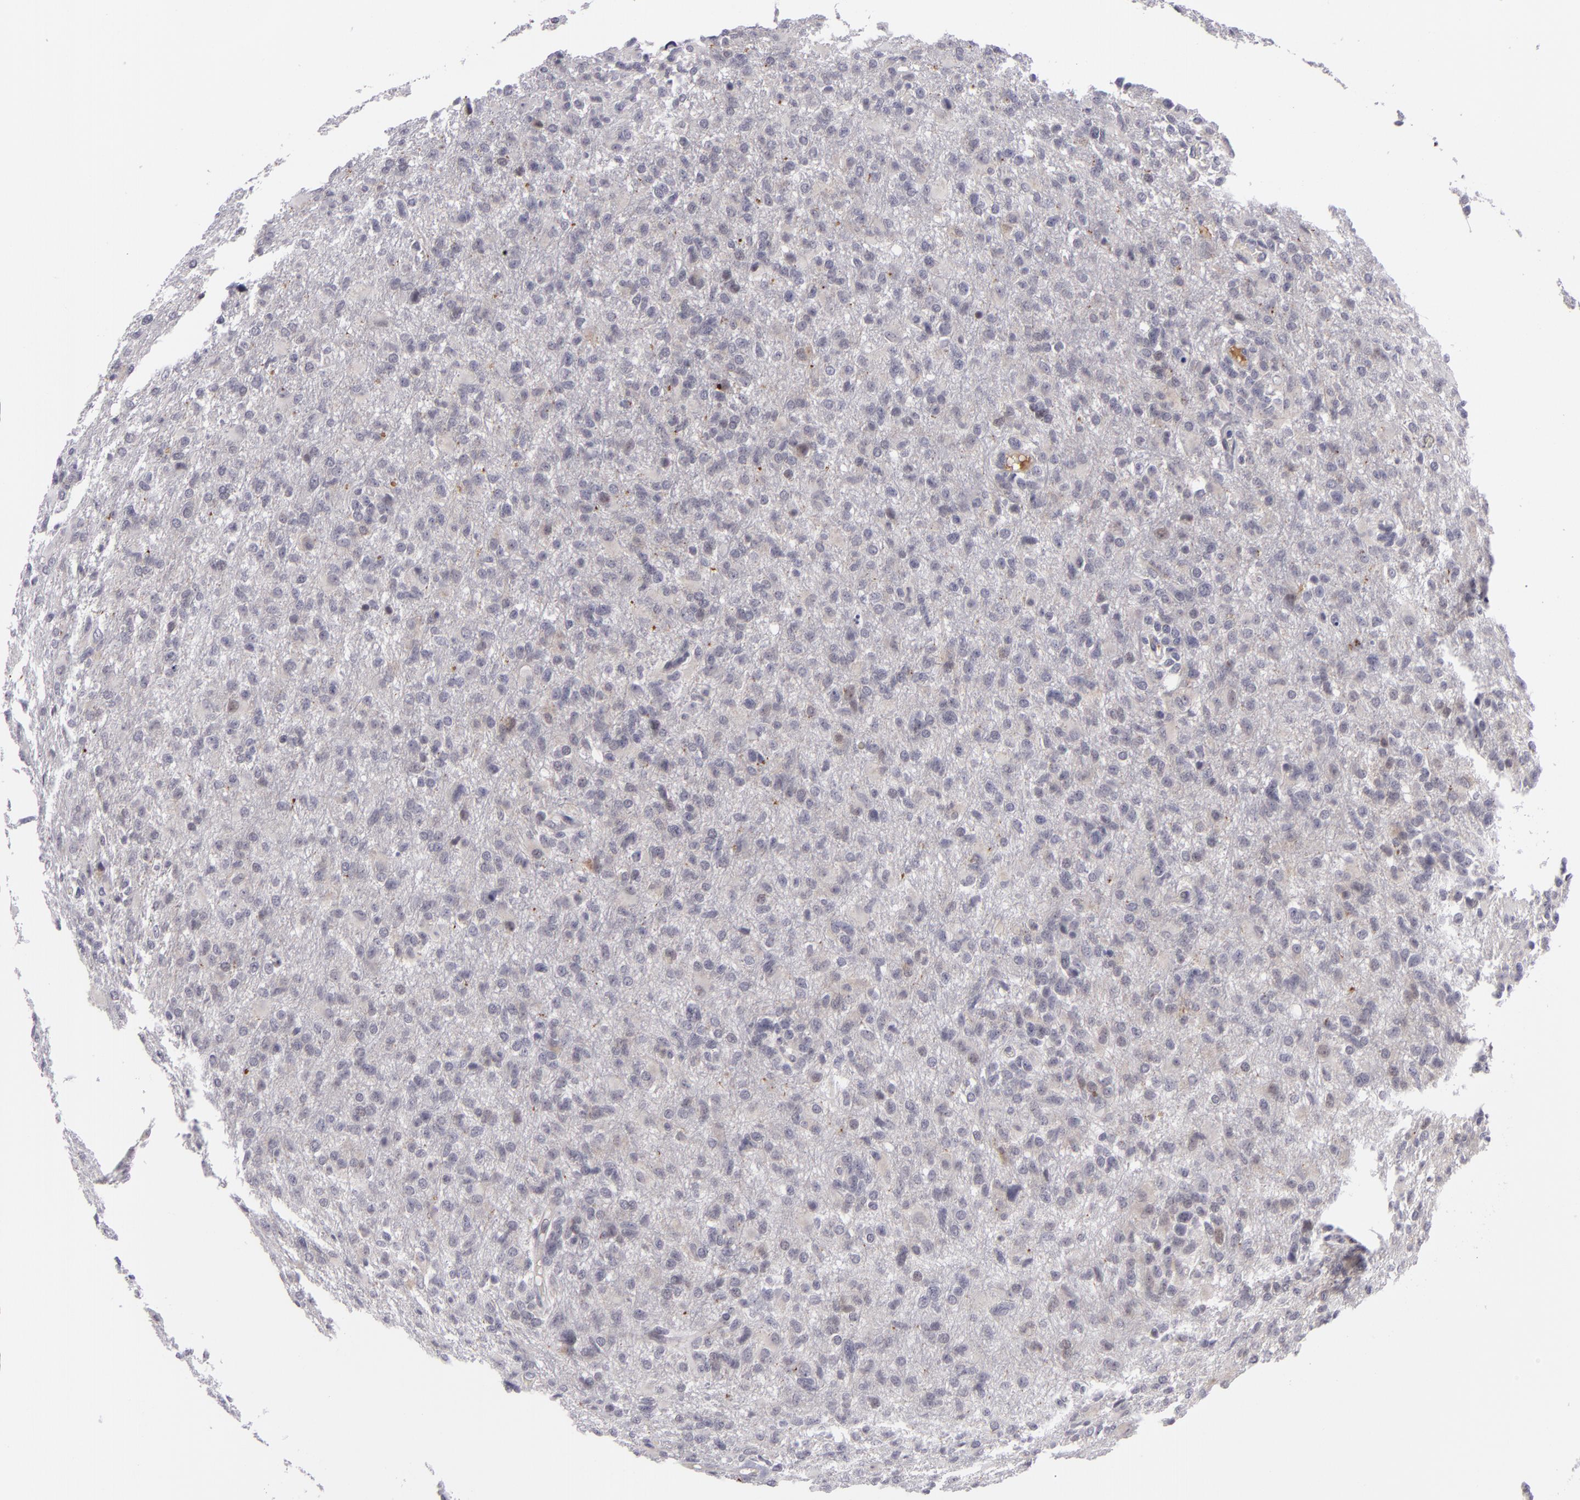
{"staining": {"intensity": "negative", "quantity": "none", "location": "none"}, "tissue": "glioma", "cell_type": "Tumor cells", "image_type": "cancer", "snomed": [{"axis": "morphology", "description": "Glioma, malignant, High grade"}, {"axis": "topography", "description": "Brain"}], "caption": "This is a image of IHC staining of glioma, which shows no expression in tumor cells. (IHC, brightfield microscopy, high magnification).", "gene": "CTNNB1", "patient": {"sex": "male", "age": 68}}